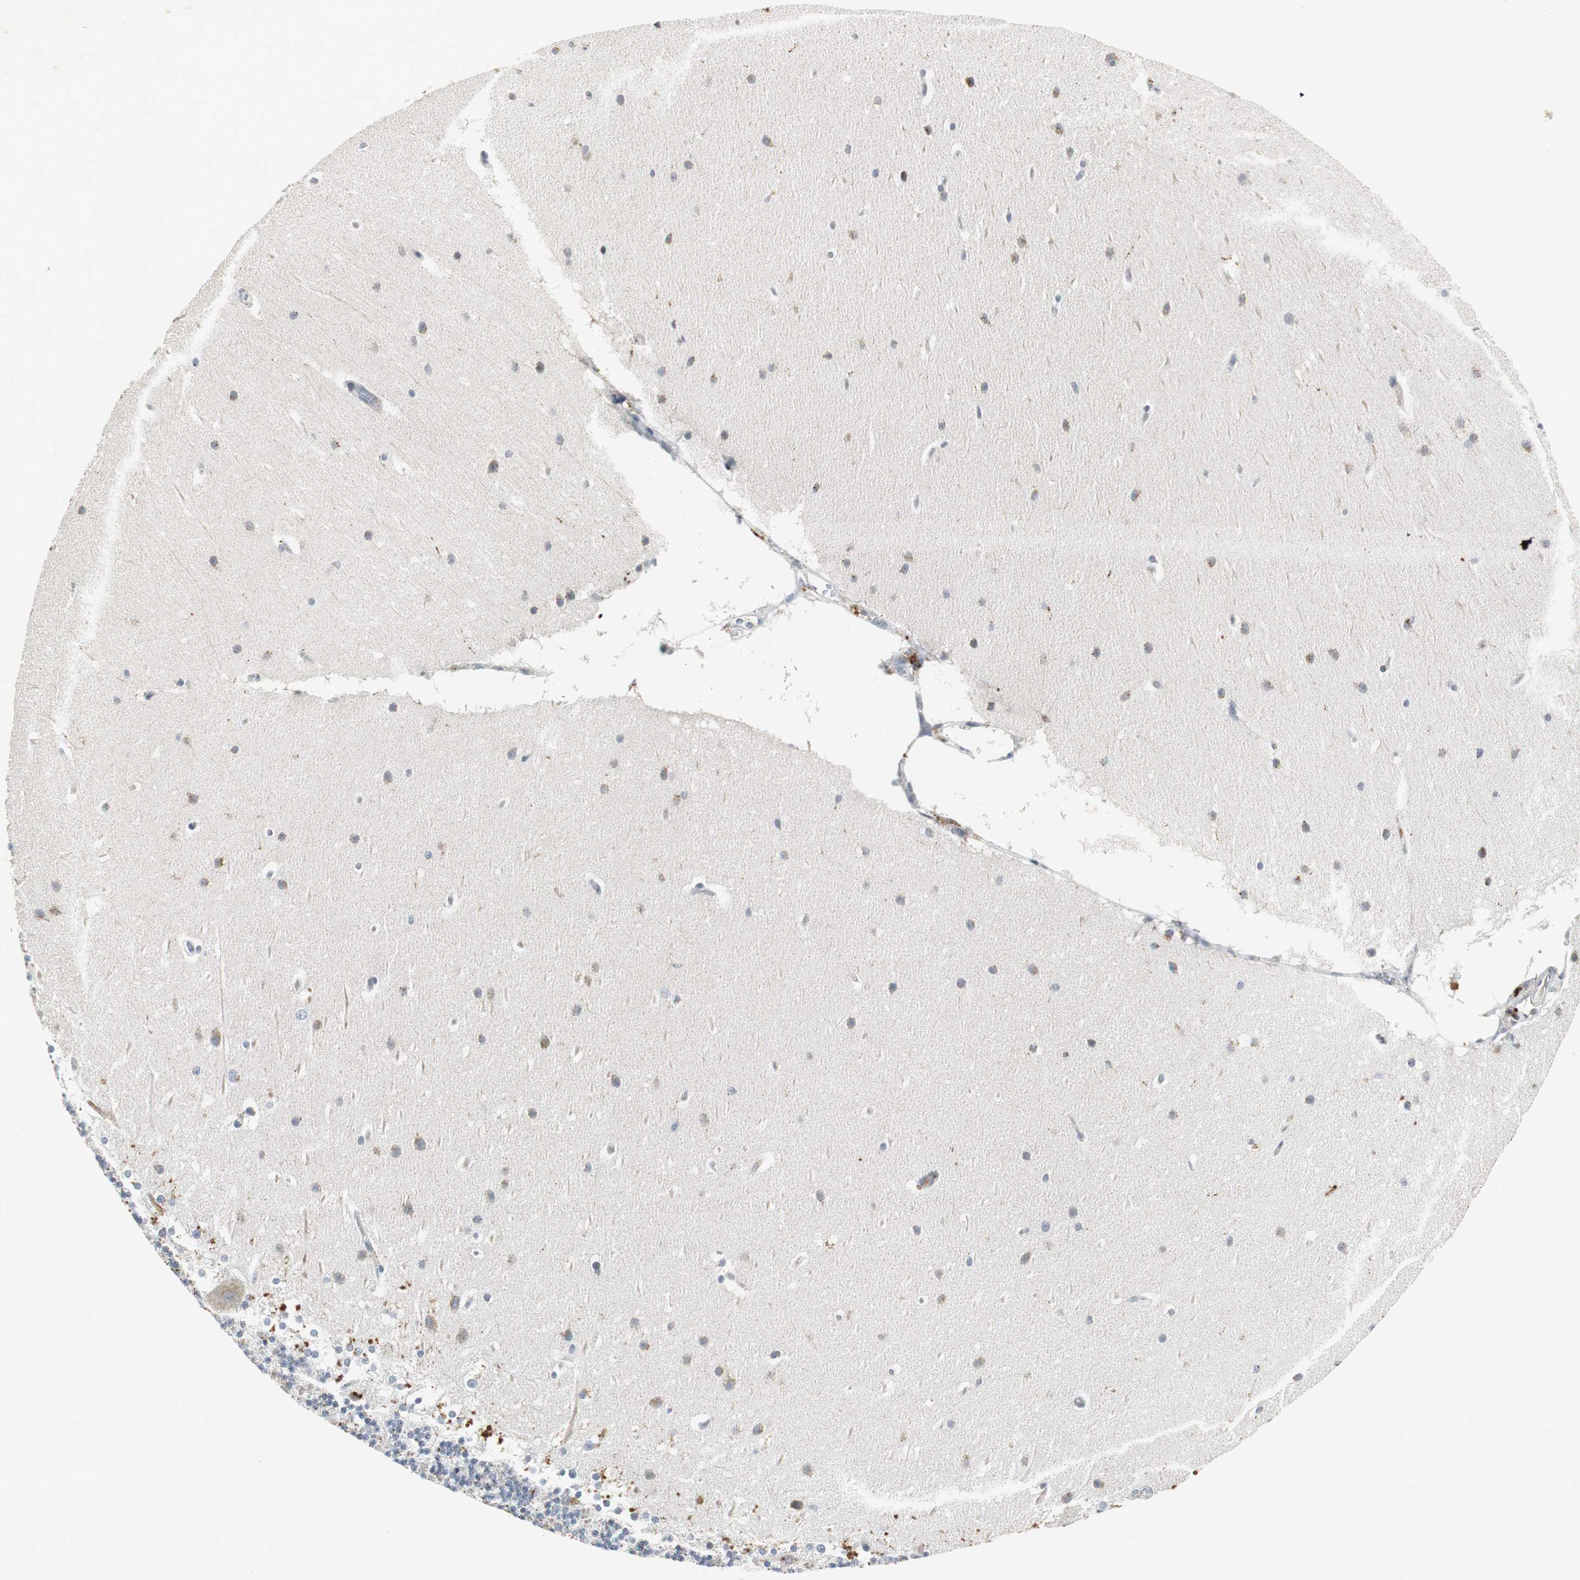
{"staining": {"intensity": "moderate", "quantity": "<25%", "location": "cytoplasmic/membranous"}, "tissue": "cerebellum", "cell_type": "Cells in granular layer", "image_type": "normal", "snomed": [{"axis": "morphology", "description": "Normal tissue, NOS"}, {"axis": "topography", "description": "Cerebellum"}], "caption": "Cerebellum stained with a brown dye exhibits moderate cytoplasmic/membranous positive staining in approximately <25% of cells in granular layer.", "gene": "NLGN1", "patient": {"sex": "female", "age": 19}}